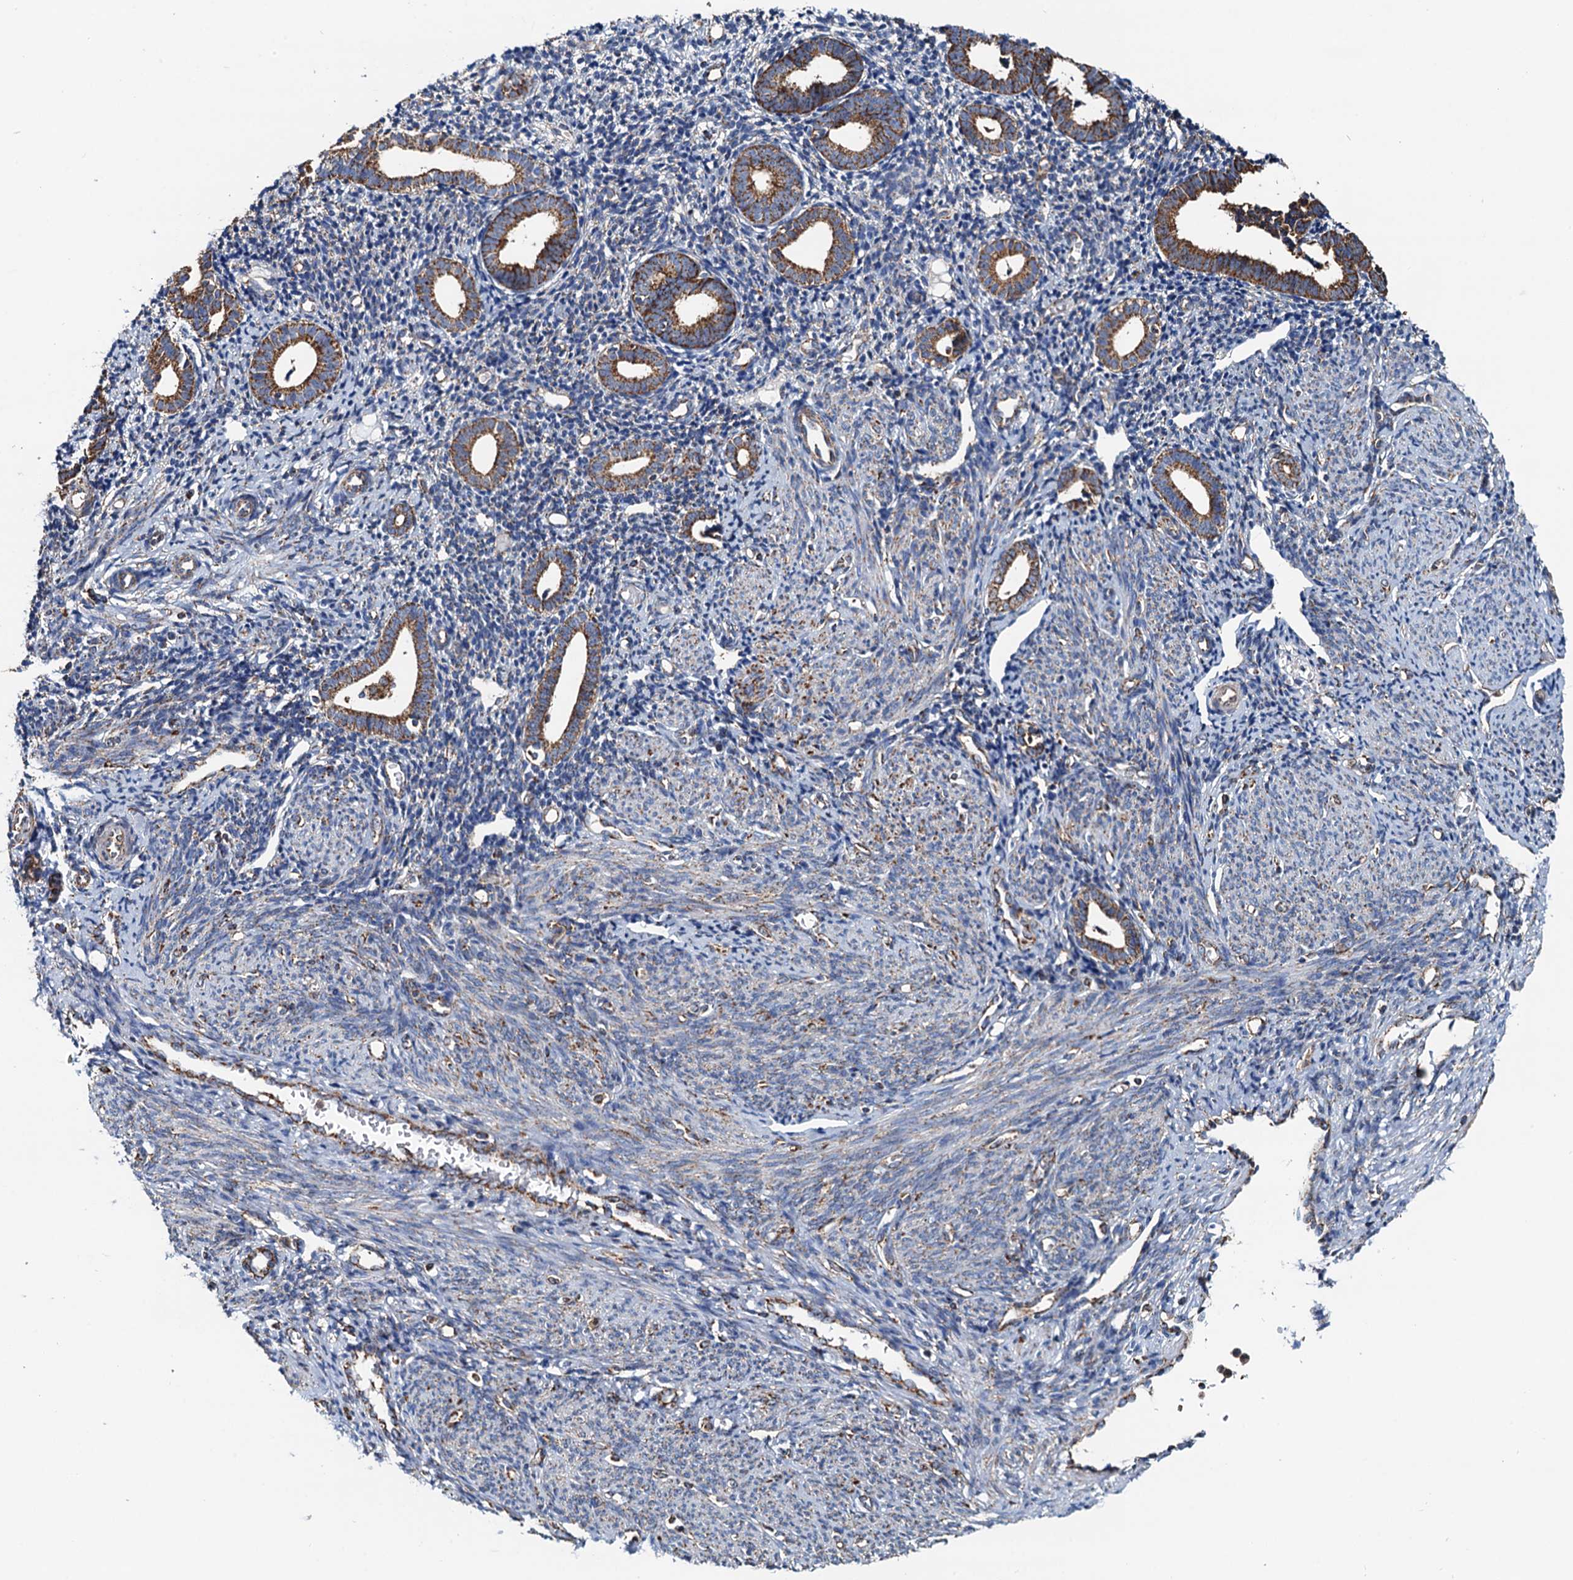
{"staining": {"intensity": "moderate", "quantity": "25%-75%", "location": "cytoplasmic/membranous"}, "tissue": "endometrium", "cell_type": "Cells in endometrial stroma", "image_type": "normal", "snomed": [{"axis": "morphology", "description": "Normal tissue, NOS"}, {"axis": "topography", "description": "Endometrium"}], "caption": "Brown immunohistochemical staining in normal human endometrium demonstrates moderate cytoplasmic/membranous expression in about 25%-75% of cells in endometrial stroma. Immunohistochemistry stains the protein in brown and the nuclei are stained blue.", "gene": "AAGAB", "patient": {"sex": "female", "age": 56}}